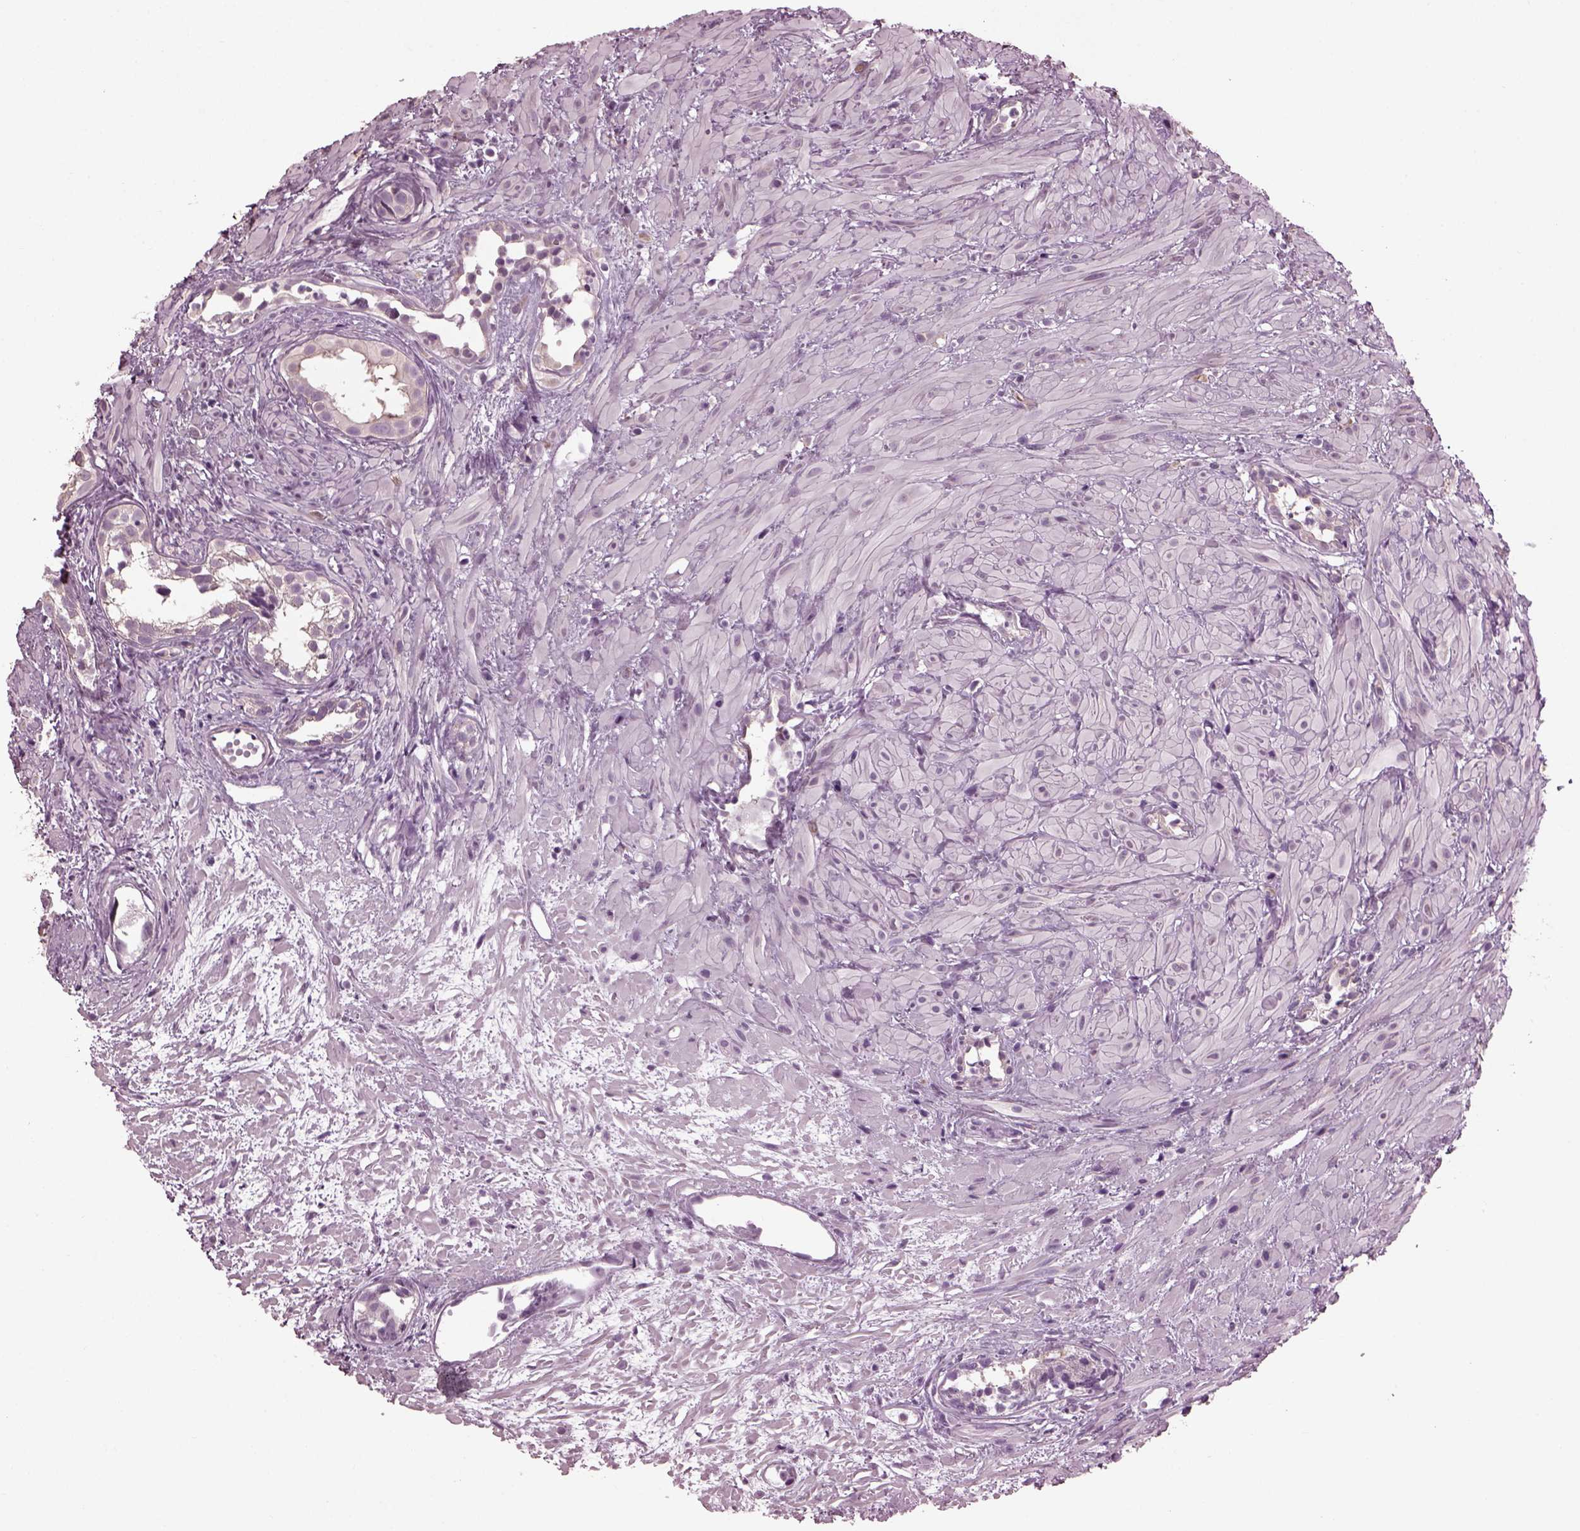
{"staining": {"intensity": "negative", "quantity": "none", "location": "none"}, "tissue": "prostate cancer", "cell_type": "Tumor cells", "image_type": "cancer", "snomed": [{"axis": "morphology", "description": "Adenocarcinoma, High grade"}, {"axis": "topography", "description": "Prostate"}], "caption": "This is an immunohistochemistry (IHC) histopathology image of prostate cancer (adenocarcinoma (high-grade)). There is no expression in tumor cells.", "gene": "CABP5", "patient": {"sex": "male", "age": 79}}